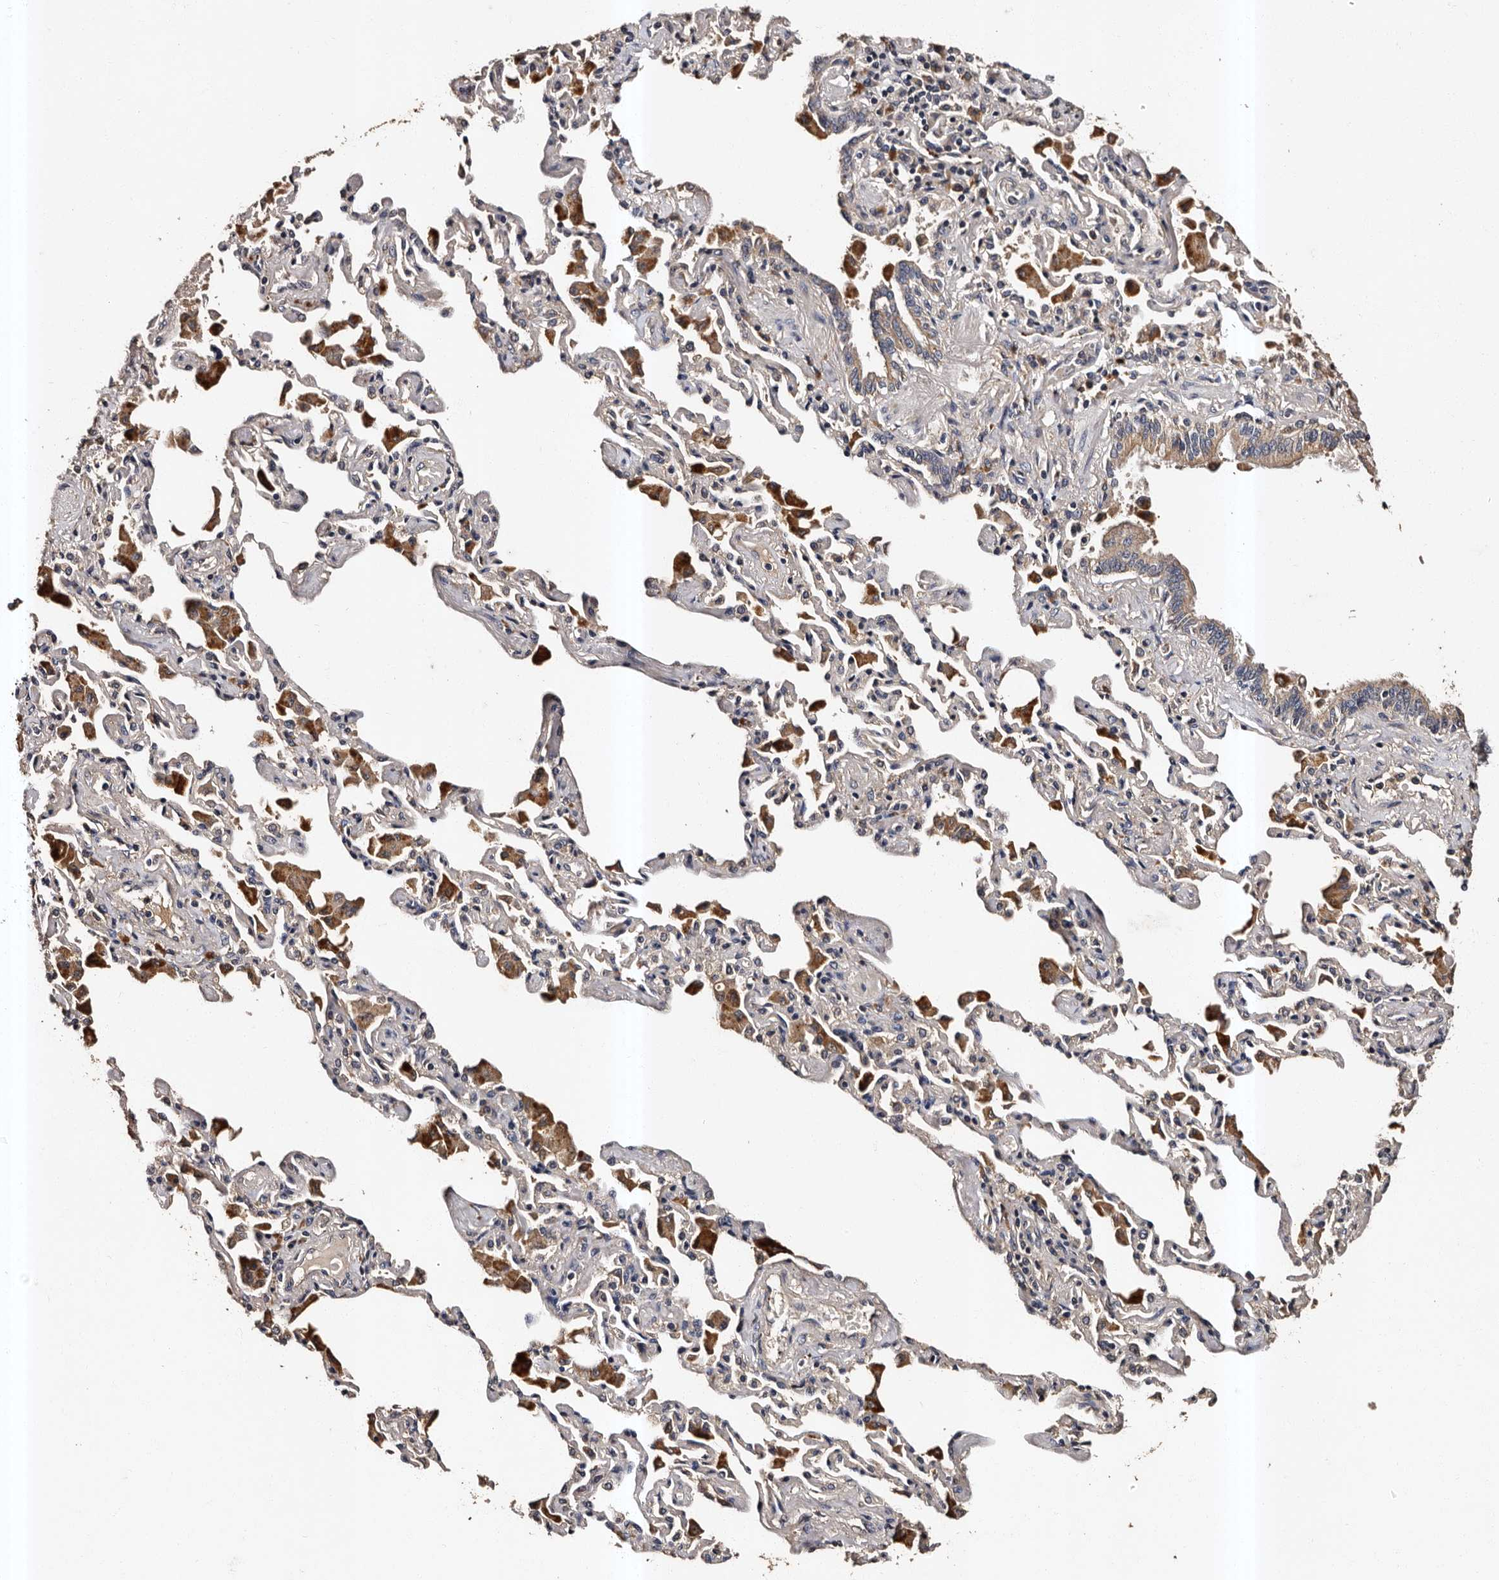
{"staining": {"intensity": "weak", "quantity": ">75%", "location": "cytoplasmic/membranous"}, "tissue": "bronchus", "cell_type": "Respiratory epithelial cells", "image_type": "normal", "snomed": [{"axis": "morphology", "description": "Normal tissue, NOS"}, {"axis": "morphology", "description": "Inflammation, NOS"}, {"axis": "topography", "description": "Bronchus"}, {"axis": "topography", "description": "Lung"}], "caption": "DAB (3,3'-diaminobenzidine) immunohistochemical staining of unremarkable human bronchus exhibits weak cytoplasmic/membranous protein staining in about >75% of respiratory epithelial cells.", "gene": "ADCK5", "patient": {"sex": "female", "age": 46}}